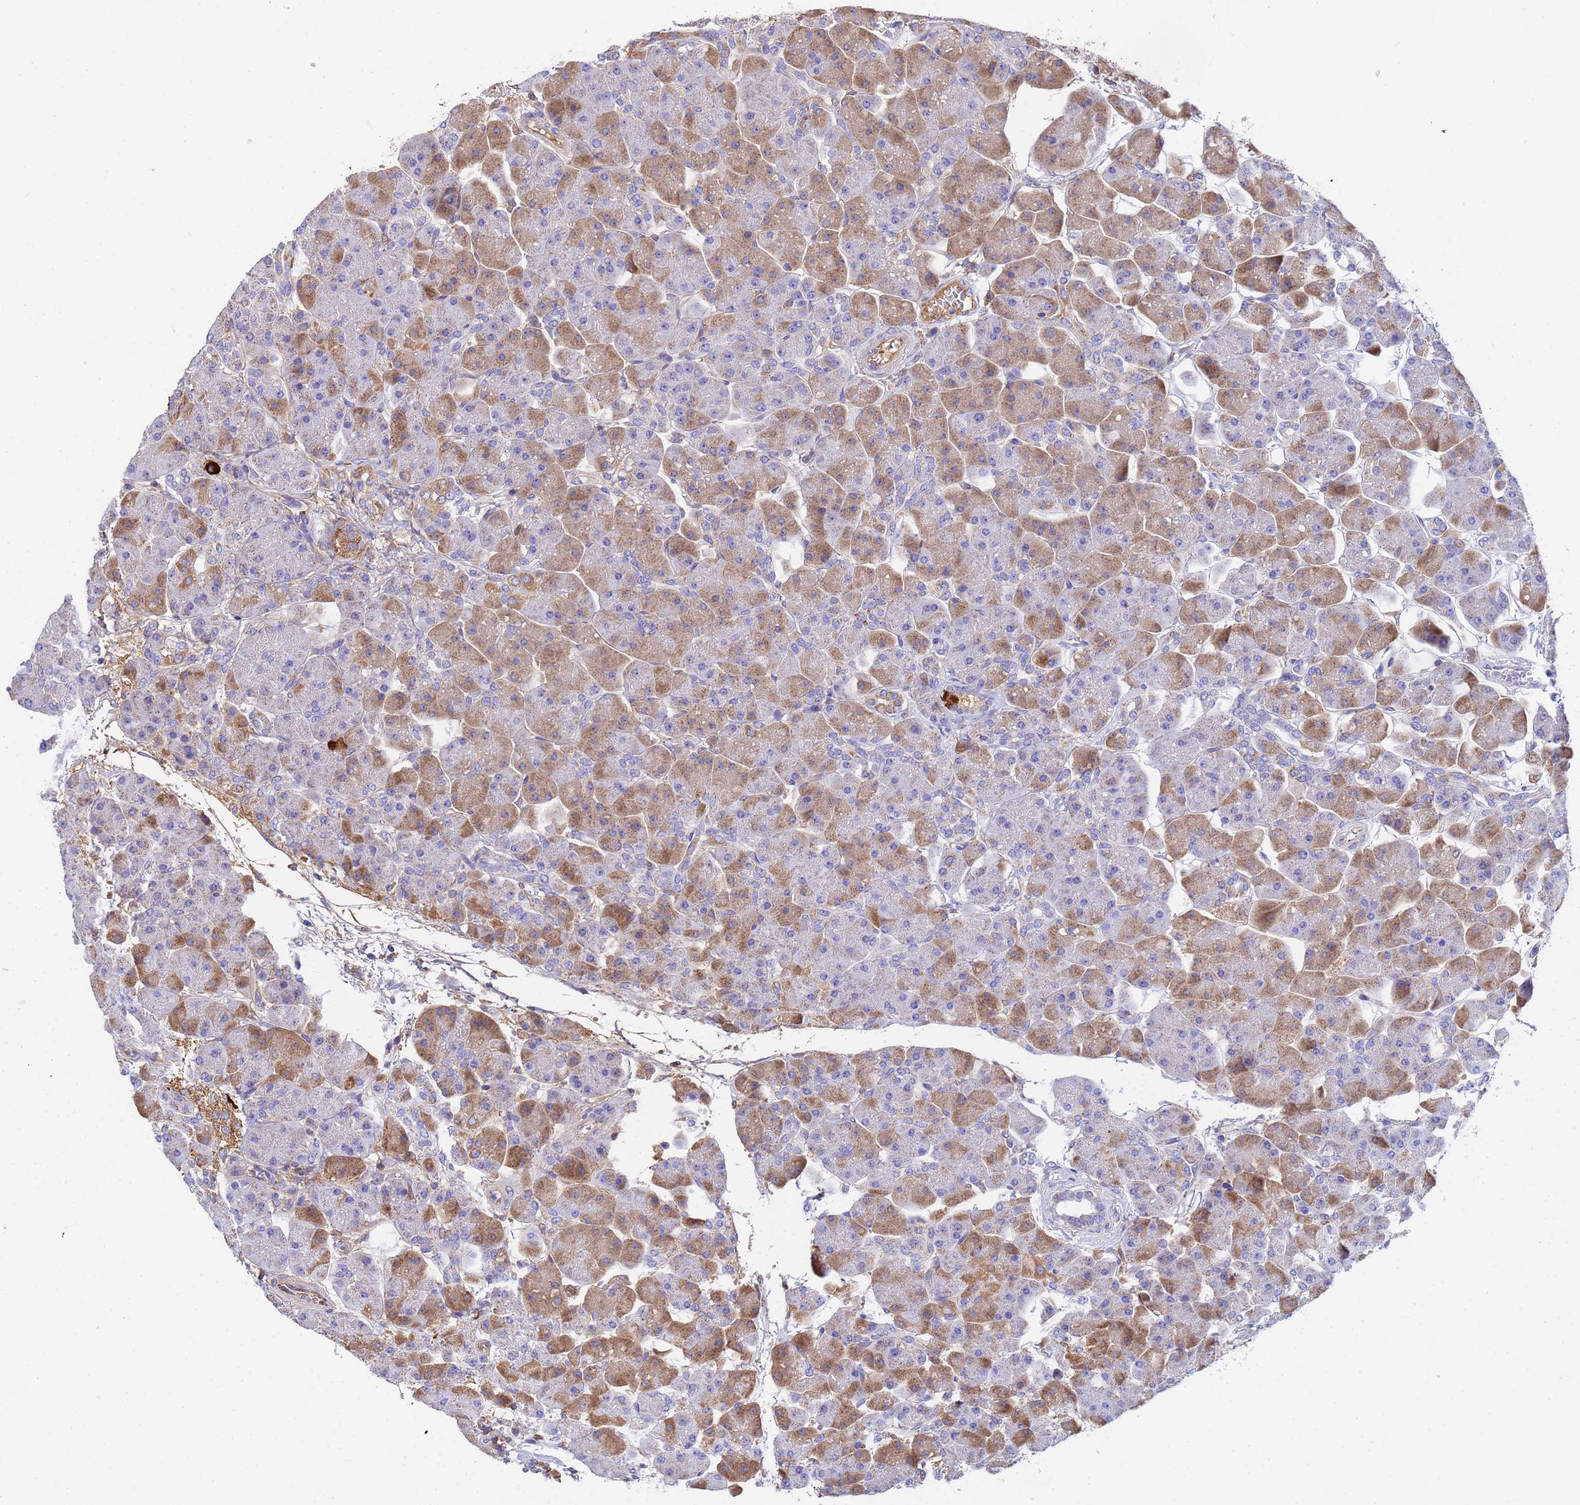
{"staining": {"intensity": "moderate", "quantity": "25%-75%", "location": "cytoplasmic/membranous"}, "tissue": "pancreas", "cell_type": "Exocrine glandular cells", "image_type": "normal", "snomed": [{"axis": "morphology", "description": "Normal tissue, NOS"}, {"axis": "topography", "description": "Pancreas"}], "caption": "Protein staining of benign pancreas exhibits moderate cytoplasmic/membranous expression in about 25%-75% of exocrine glandular cells. Using DAB (brown) and hematoxylin (blue) stains, captured at high magnification using brightfield microscopy.", "gene": "GLUD1", "patient": {"sex": "male", "age": 66}}